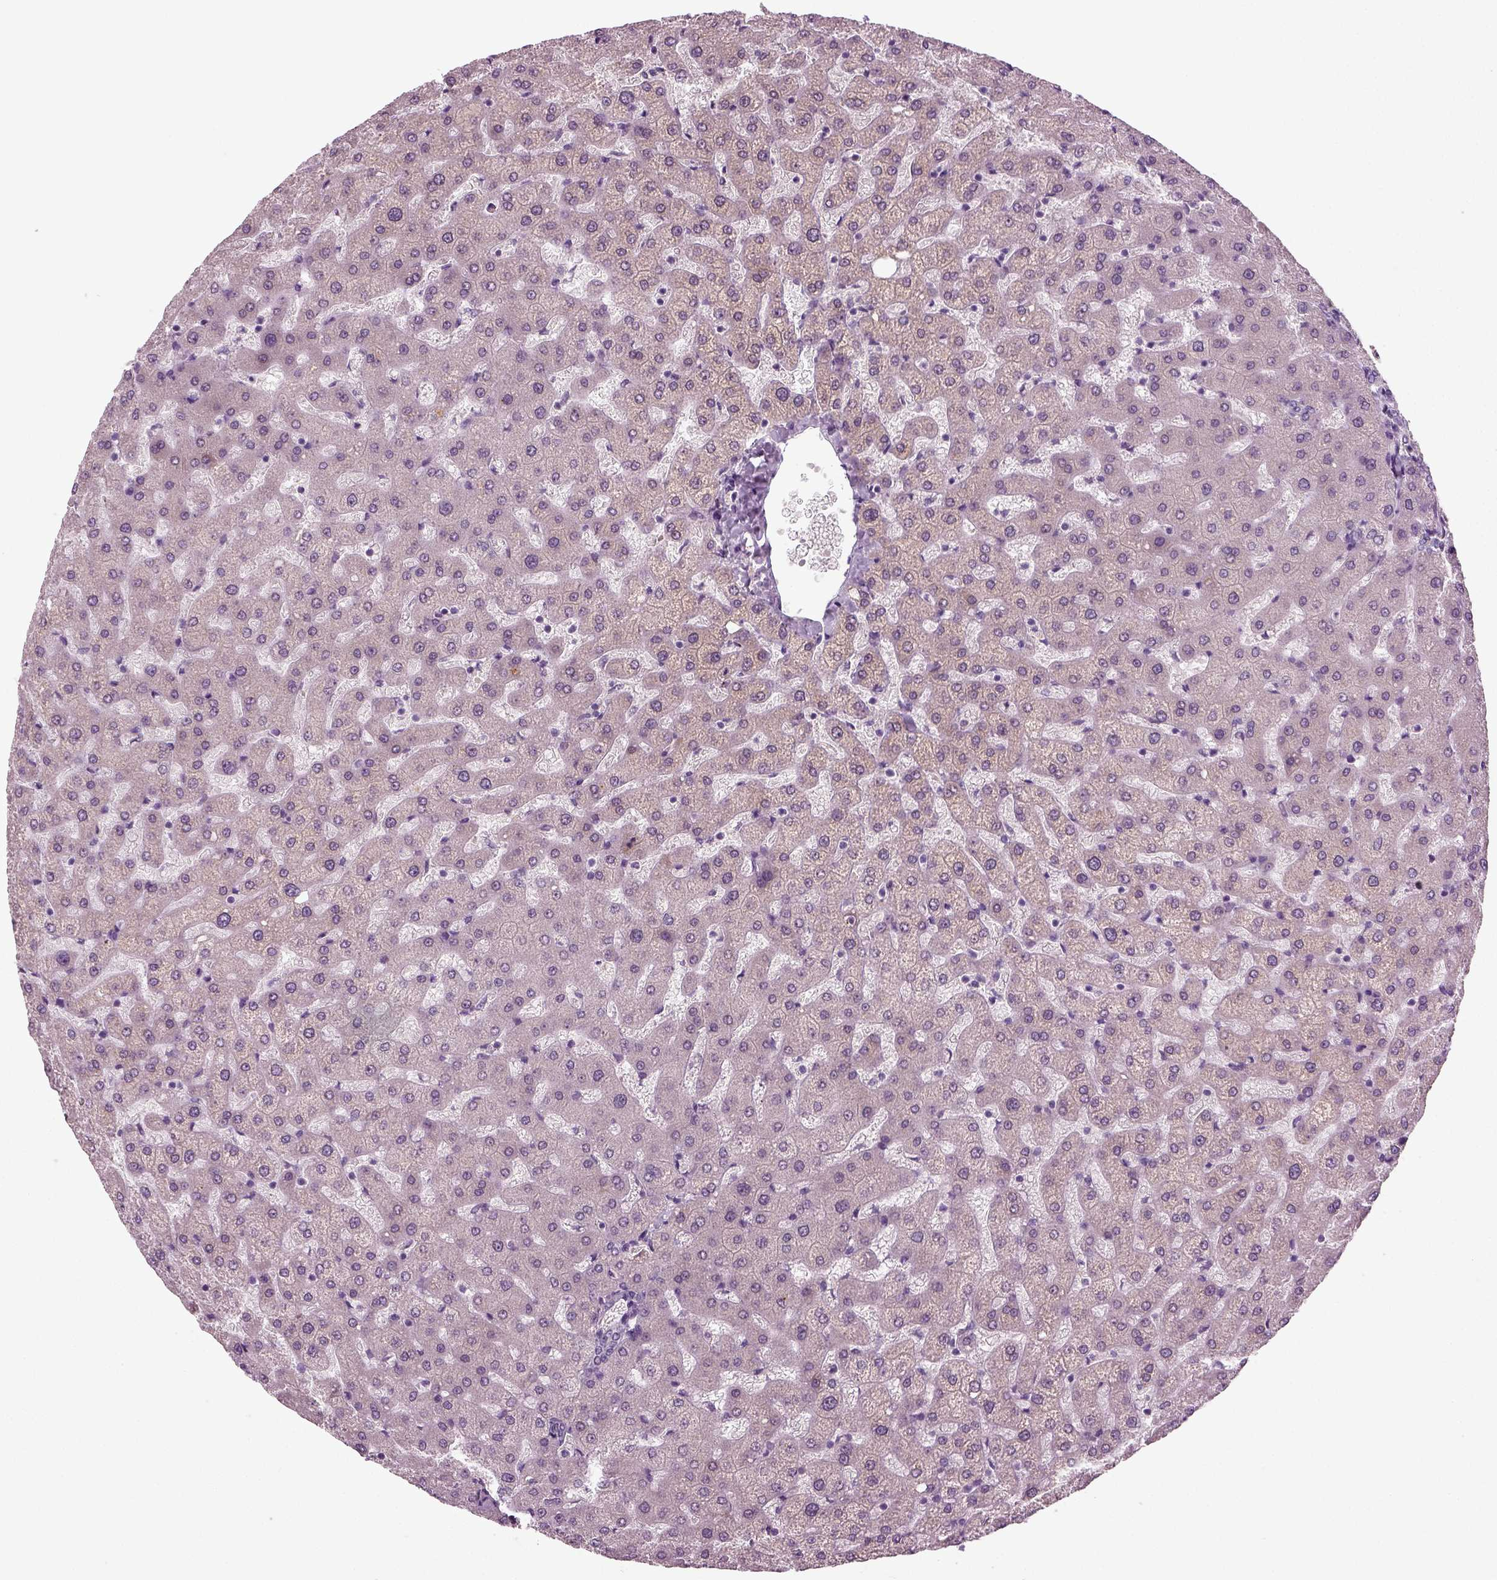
{"staining": {"intensity": "negative", "quantity": "none", "location": "none"}, "tissue": "liver", "cell_type": "Cholangiocytes", "image_type": "normal", "snomed": [{"axis": "morphology", "description": "Normal tissue, NOS"}, {"axis": "topography", "description": "Liver"}], "caption": "This is an immunohistochemistry histopathology image of normal liver. There is no positivity in cholangiocytes.", "gene": "SYNGAP1", "patient": {"sex": "female", "age": 50}}